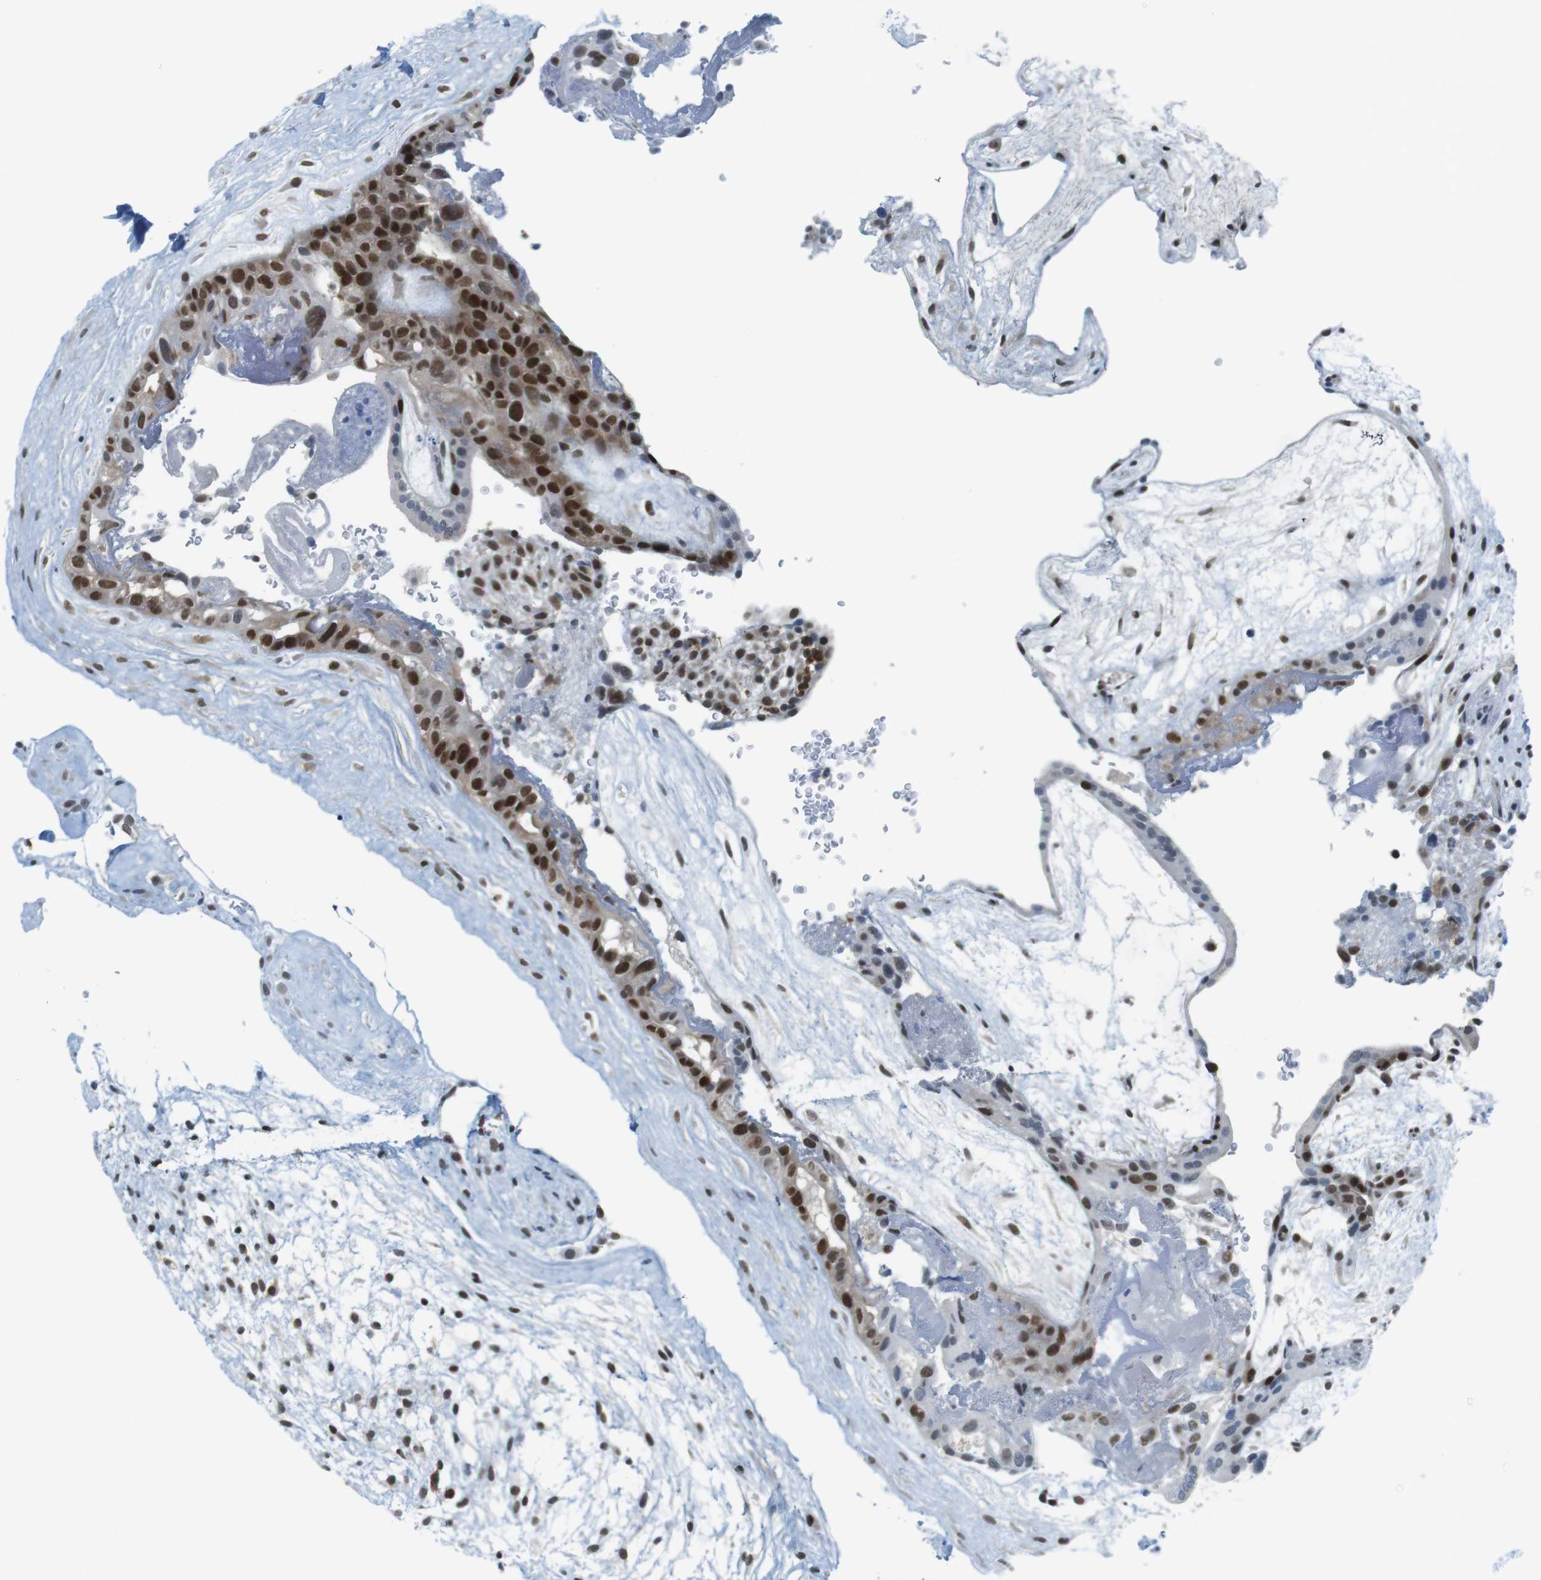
{"staining": {"intensity": "moderate", "quantity": ">75%", "location": "nuclear"}, "tissue": "placenta", "cell_type": "Decidual cells", "image_type": "normal", "snomed": [{"axis": "morphology", "description": "Normal tissue, NOS"}, {"axis": "topography", "description": "Placenta"}], "caption": "The image displays staining of normal placenta, revealing moderate nuclear protein staining (brown color) within decidual cells. (DAB IHC, brown staining for protein, blue staining for nuclei).", "gene": "BRD4", "patient": {"sex": "female", "age": 19}}